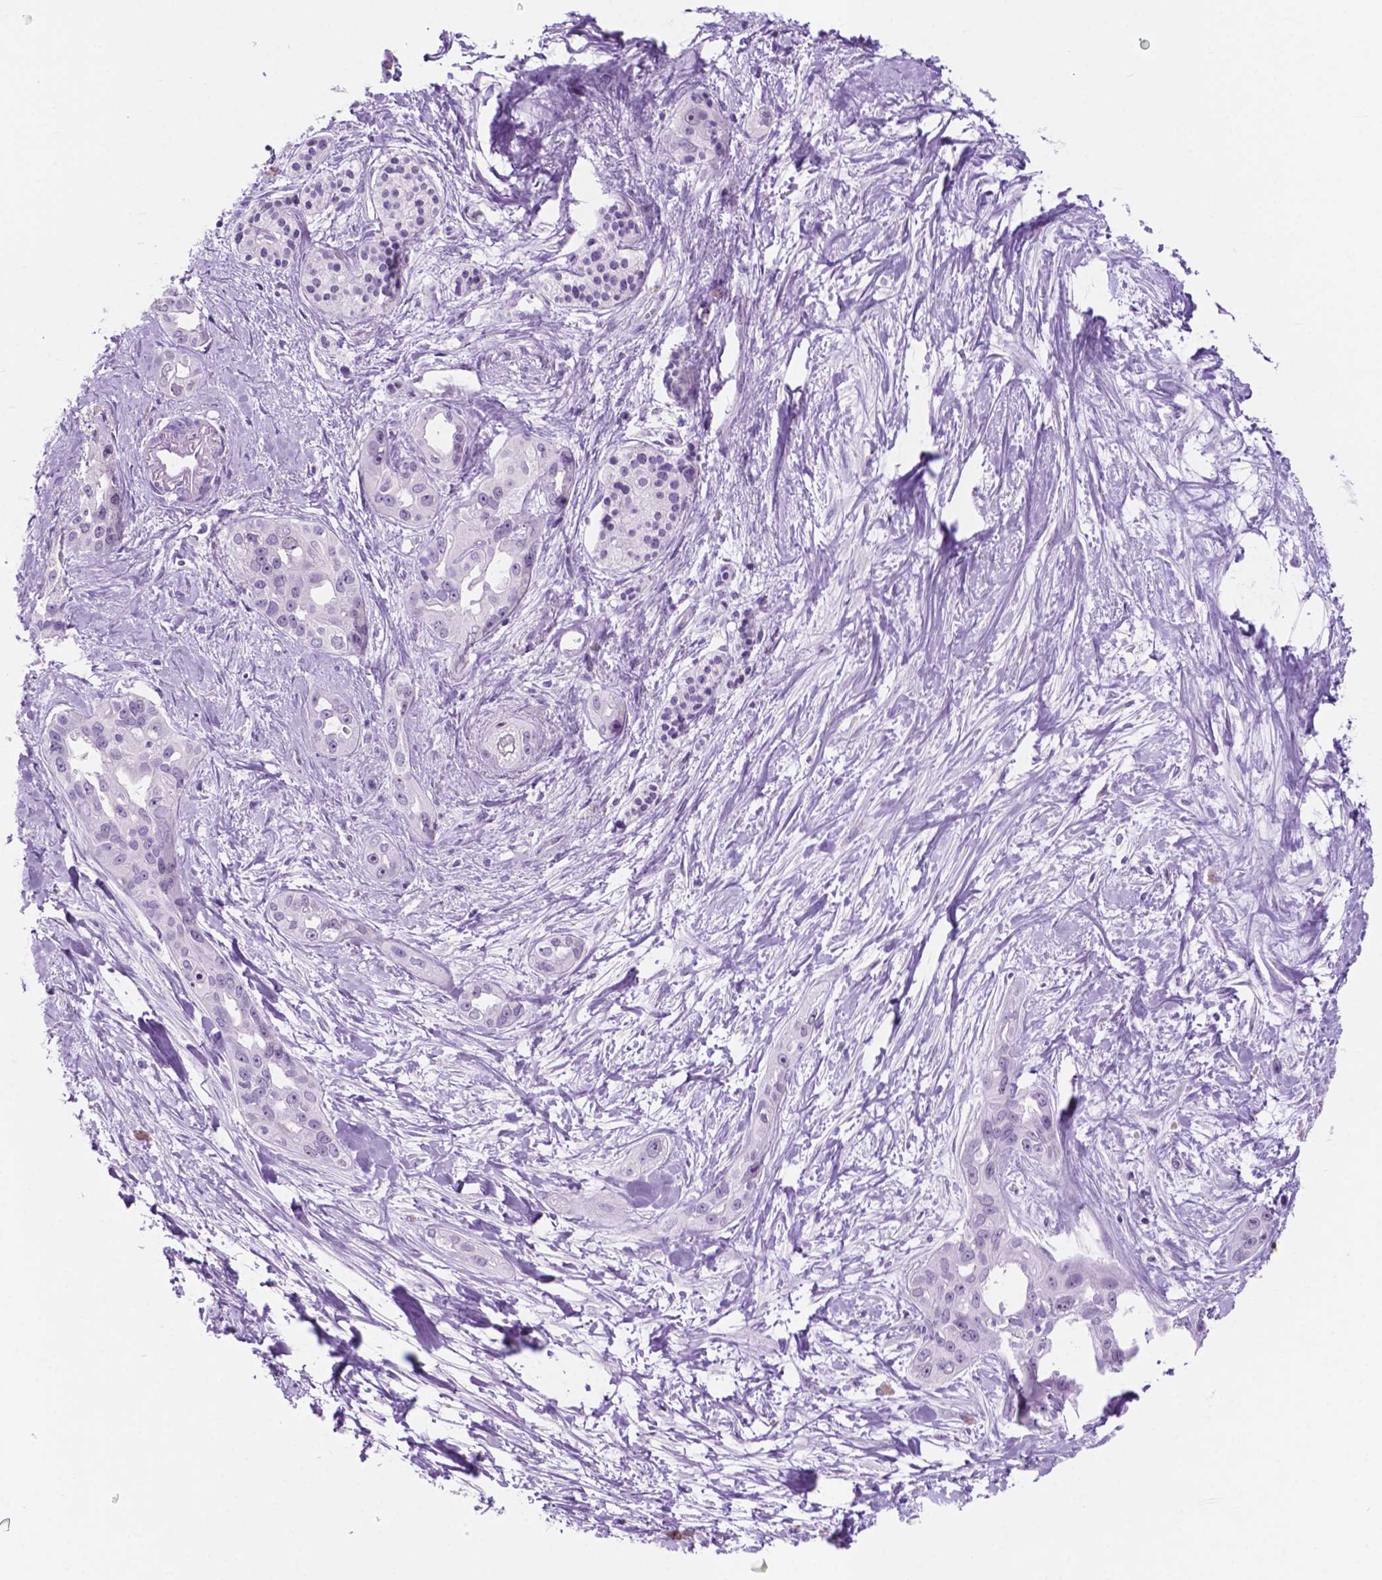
{"staining": {"intensity": "negative", "quantity": "none", "location": "none"}, "tissue": "pancreatic cancer", "cell_type": "Tumor cells", "image_type": "cancer", "snomed": [{"axis": "morphology", "description": "Adenocarcinoma, NOS"}, {"axis": "topography", "description": "Pancreas"}], "caption": "Protein analysis of pancreatic cancer (adenocarcinoma) exhibits no significant expression in tumor cells.", "gene": "ACY3", "patient": {"sex": "female", "age": 50}}